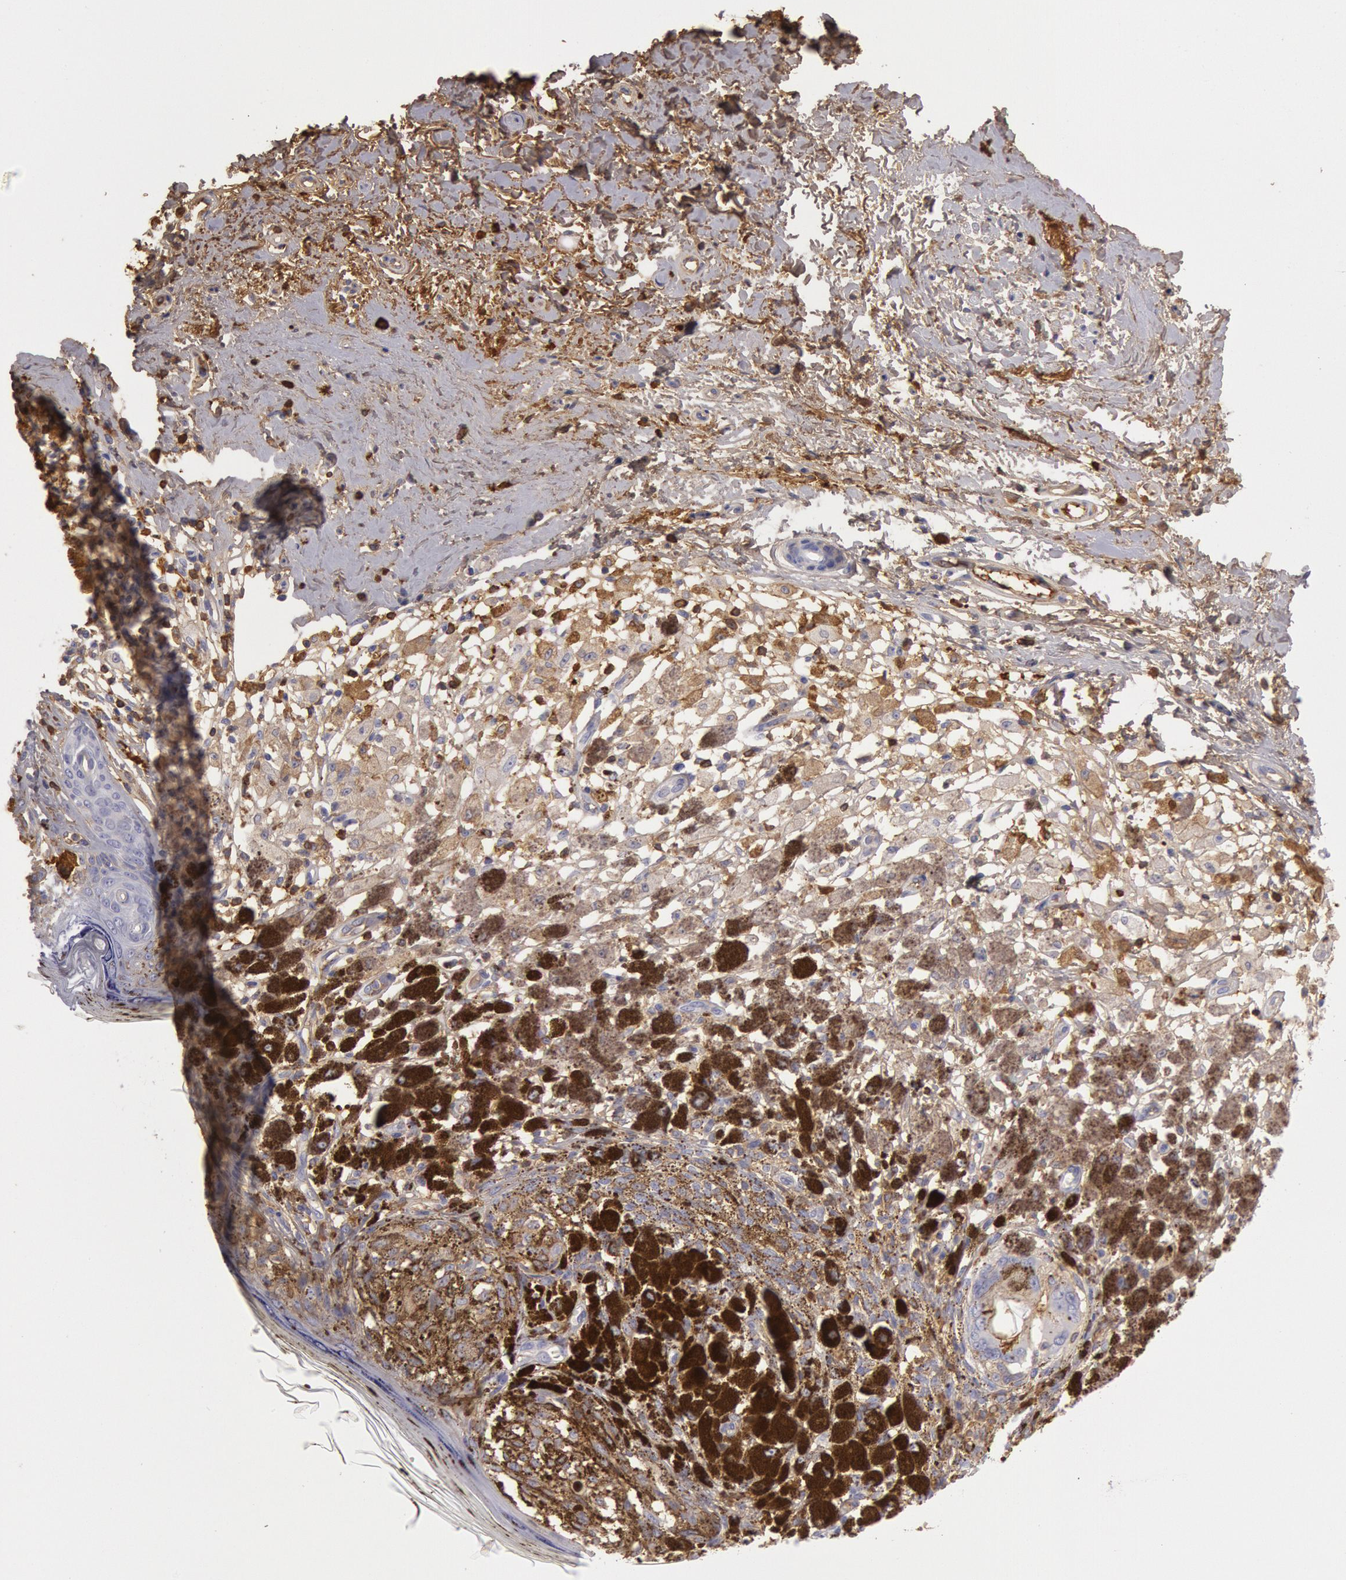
{"staining": {"intensity": "strong", "quantity": ">75%", "location": "cytoplasmic/membranous"}, "tissue": "melanoma", "cell_type": "Tumor cells", "image_type": "cancer", "snomed": [{"axis": "morphology", "description": "Malignant melanoma, NOS"}, {"axis": "topography", "description": "Skin"}], "caption": "A photomicrograph of human melanoma stained for a protein exhibits strong cytoplasmic/membranous brown staining in tumor cells. The staining is performed using DAB (3,3'-diaminobenzidine) brown chromogen to label protein expression. The nuclei are counter-stained blue using hematoxylin.", "gene": "IGHG1", "patient": {"sex": "male", "age": 88}}